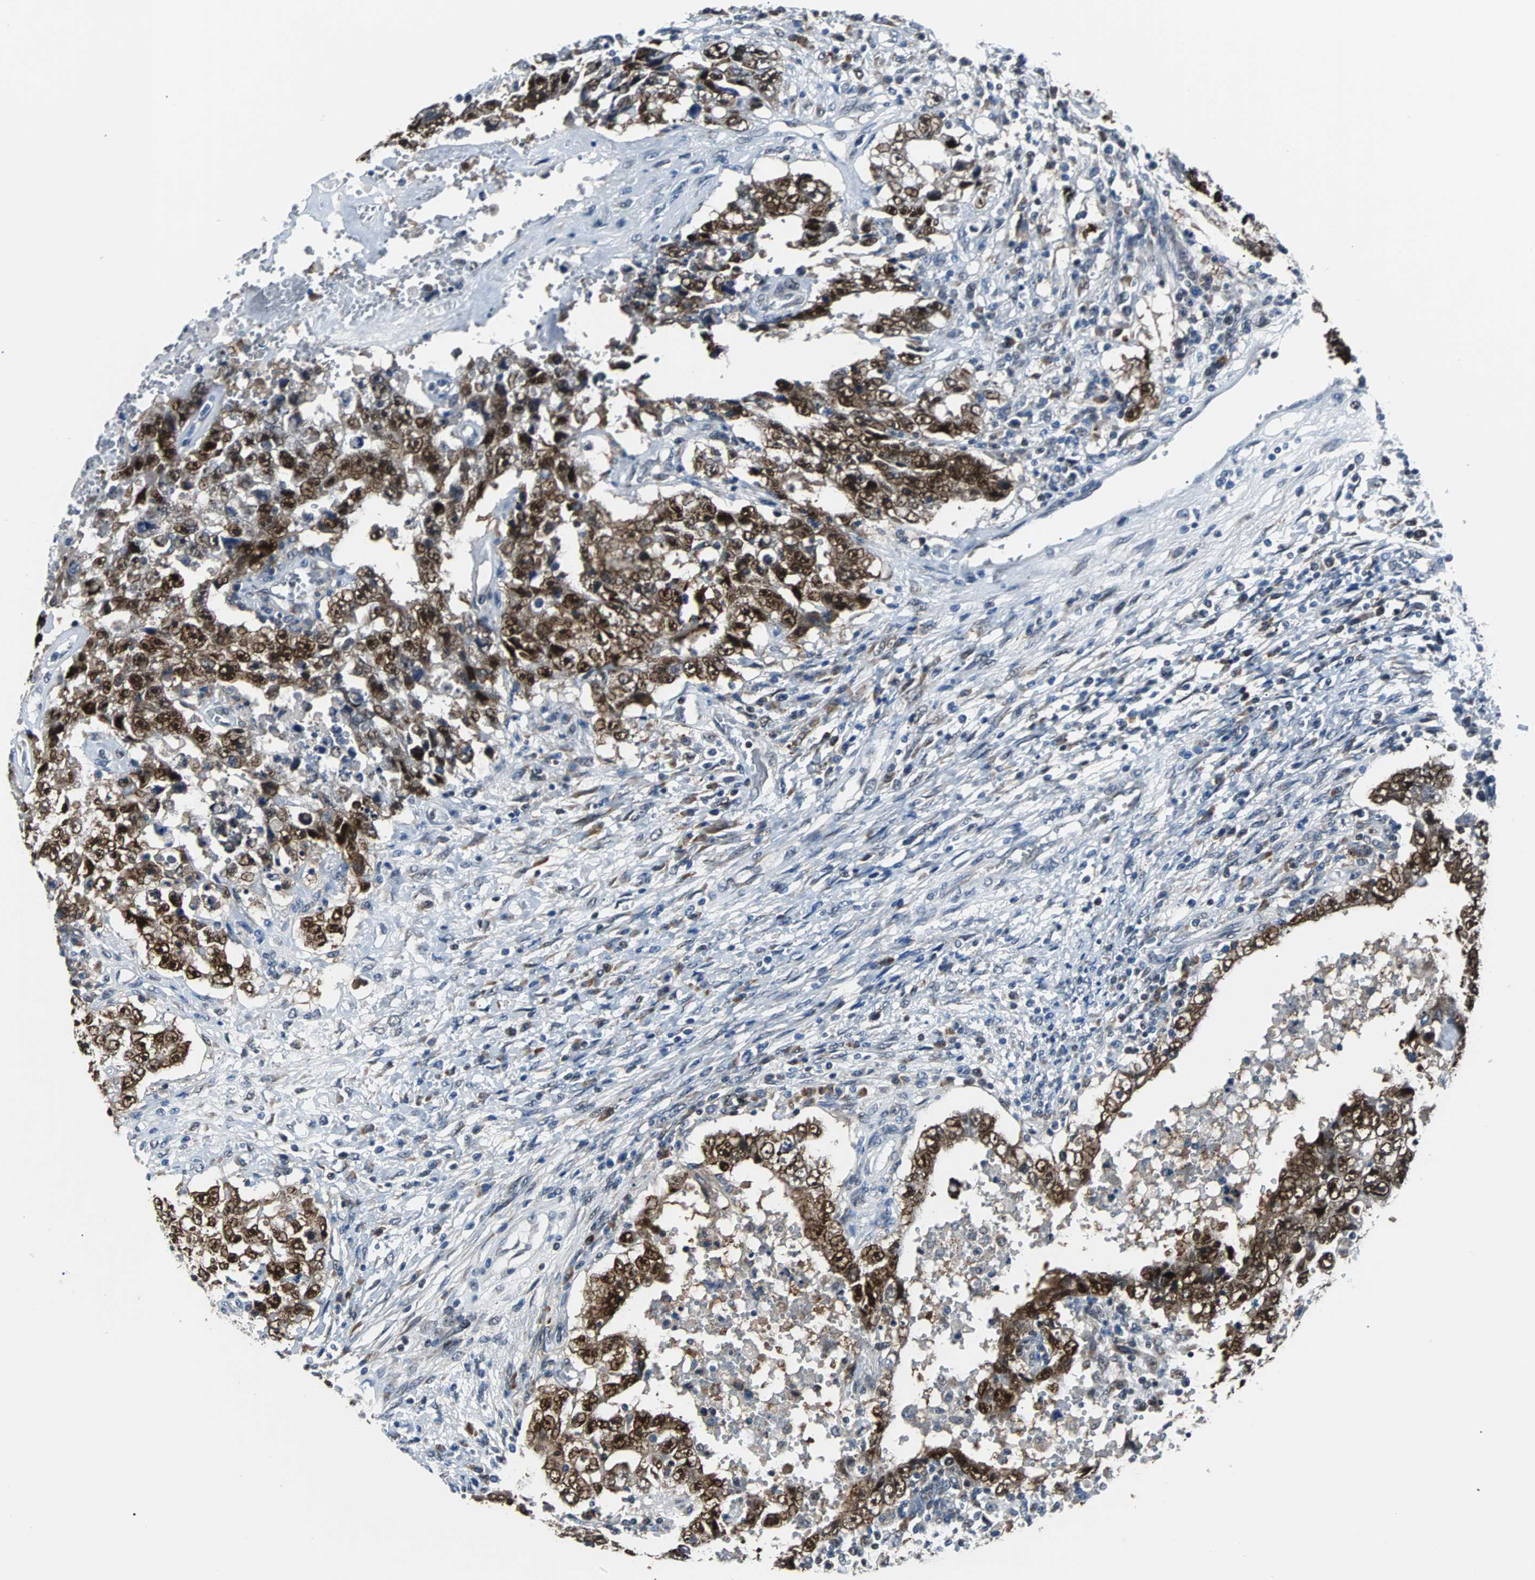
{"staining": {"intensity": "strong", "quantity": ">75%", "location": "nuclear"}, "tissue": "testis cancer", "cell_type": "Tumor cells", "image_type": "cancer", "snomed": [{"axis": "morphology", "description": "Carcinoma, Embryonal, NOS"}, {"axis": "topography", "description": "Testis"}], "caption": "IHC micrograph of embryonal carcinoma (testis) stained for a protein (brown), which demonstrates high levels of strong nuclear expression in about >75% of tumor cells.", "gene": "USP28", "patient": {"sex": "male", "age": 26}}